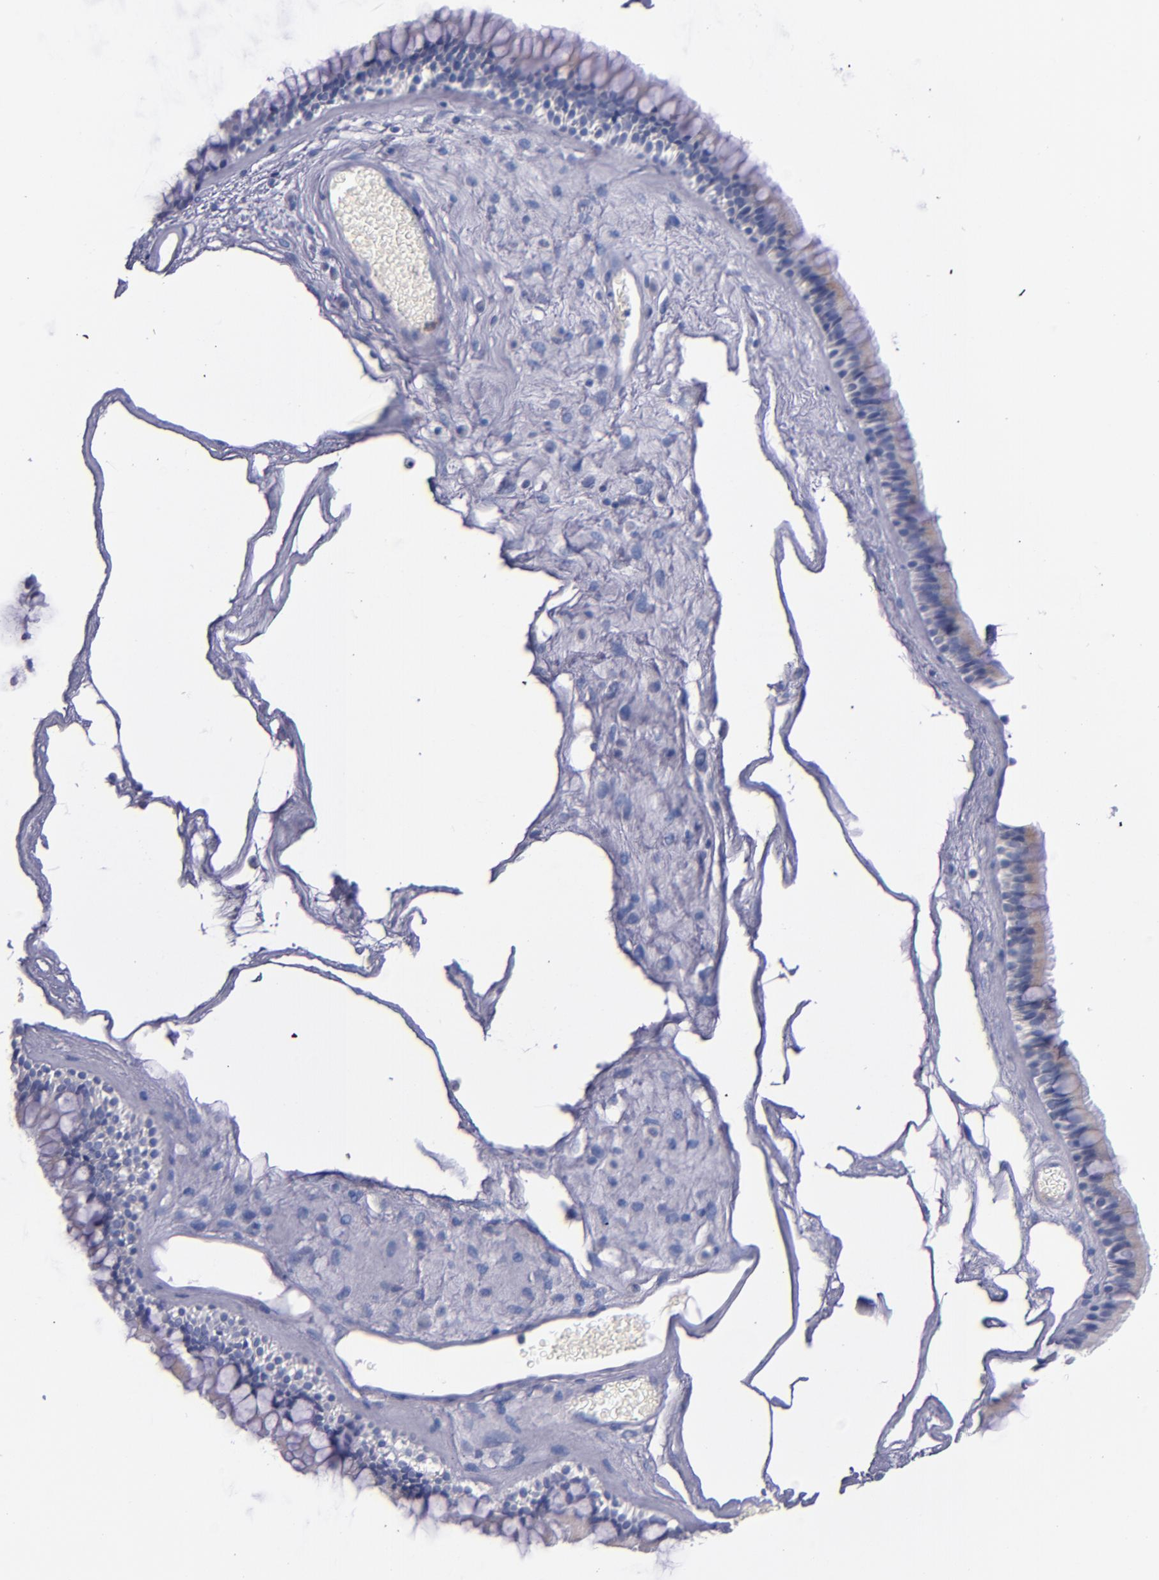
{"staining": {"intensity": "negative", "quantity": "none", "location": "none"}, "tissue": "nasopharynx", "cell_type": "Respiratory epithelial cells", "image_type": "normal", "snomed": [{"axis": "morphology", "description": "Normal tissue, NOS"}, {"axis": "morphology", "description": "Inflammation, NOS"}, {"axis": "topography", "description": "Nasopharynx"}], "caption": "Immunohistochemistry (IHC) histopathology image of normal human nasopharynx stained for a protein (brown), which exhibits no positivity in respiratory epithelial cells.", "gene": "CNTNAP2", "patient": {"sex": "male", "age": 48}}